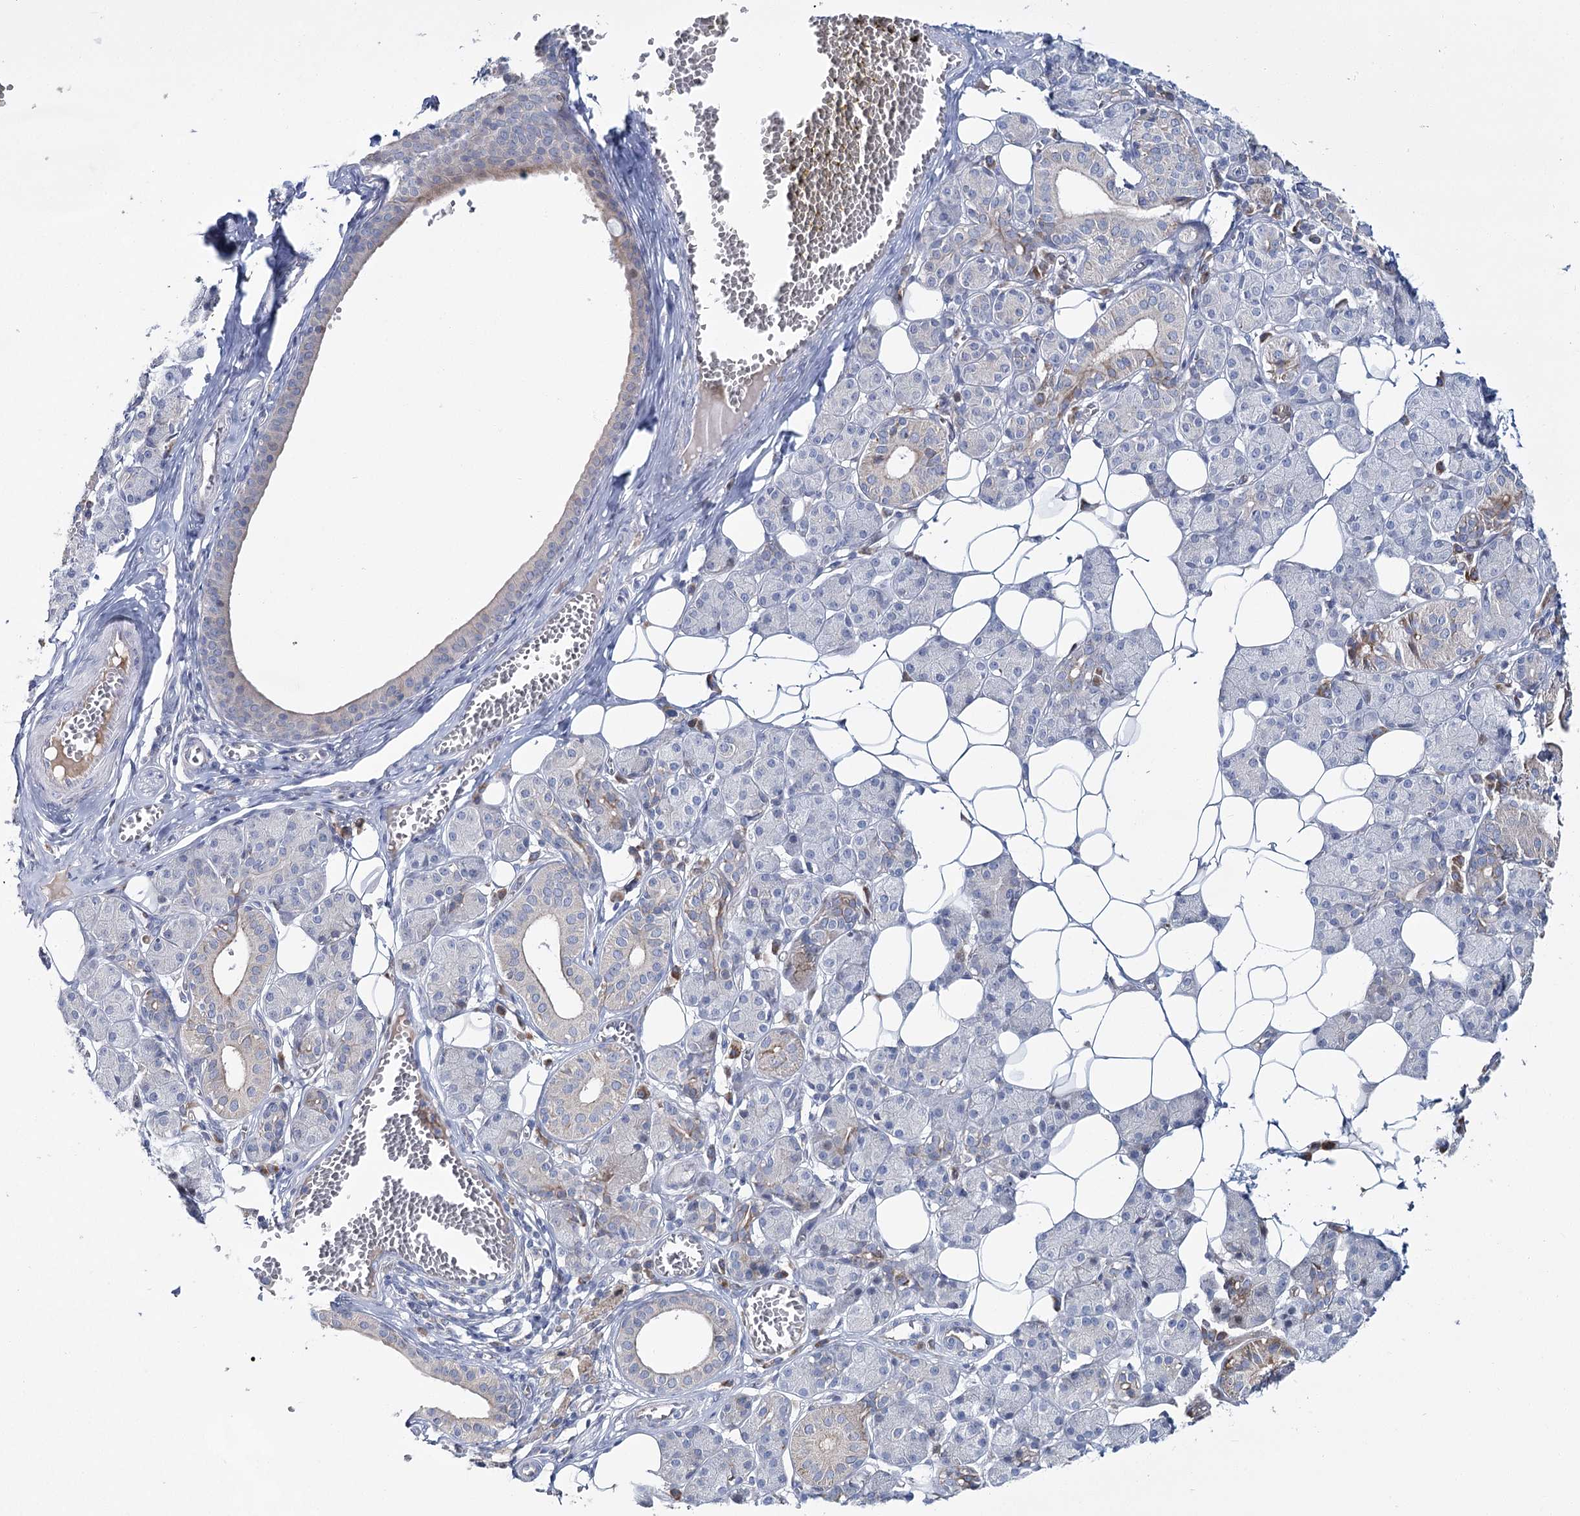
{"staining": {"intensity": "strong", "quantity": "<25%", "location": "cytoplasmic/membranous"}, "tissue": "salivary gland", "cell_type": "Glandular cells", "image_type": "normal", "snomed": [{"axis": "morphology", "description": "Normal tissue, NOS"}, {"axis": "topography", "description": "Salivary gland"}], "caption": "Glandular cells display medium levels of strong cytoplasmic/membranous expression in approximately <25% of cells in unremarkable human salivary gland.", "gene": "CPLANE1", "patient": {"sex": "female", "age": 33}}